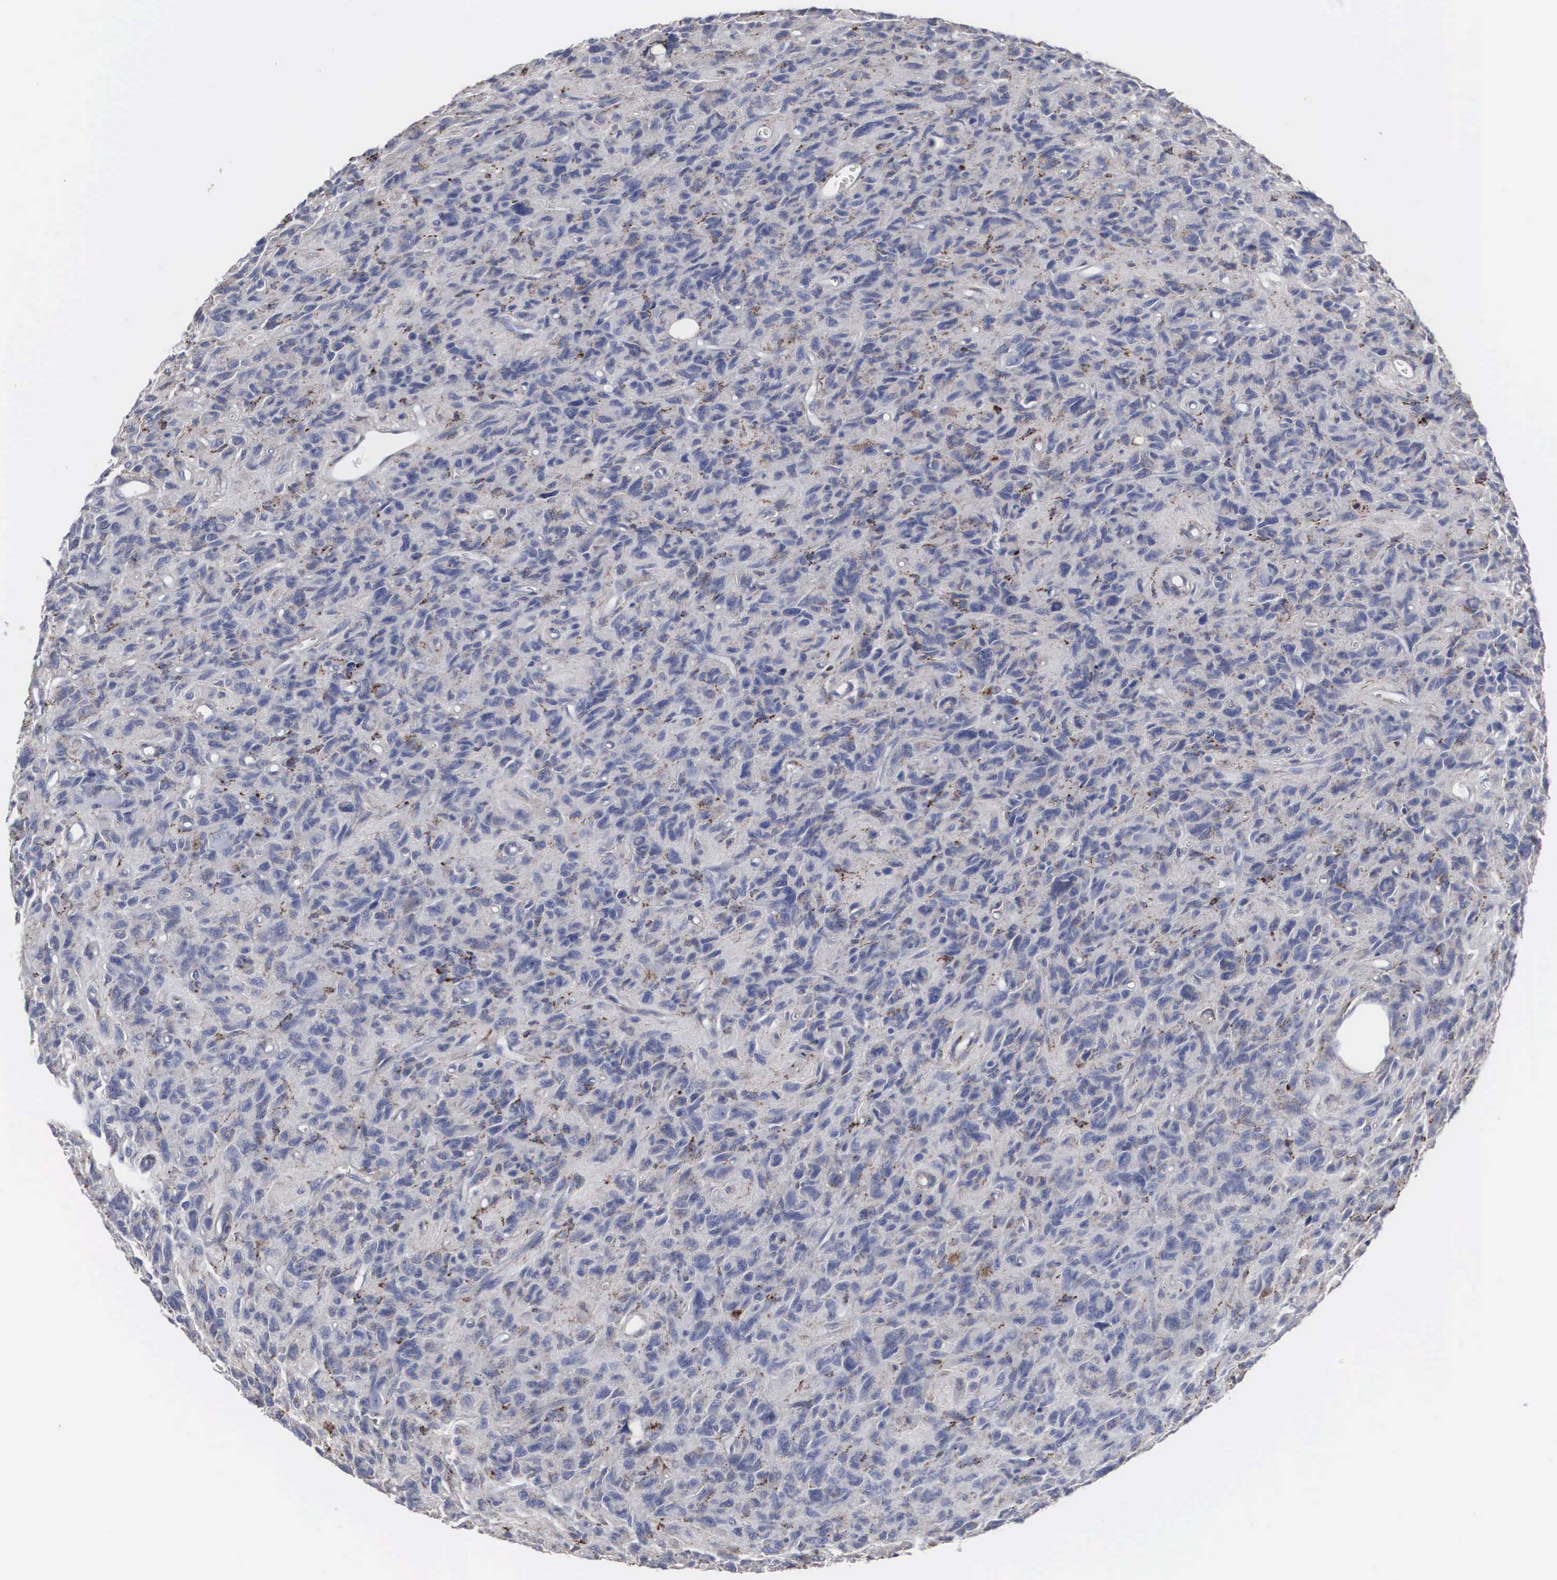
{"staining": {"intensity": "weak", "quantity": "25%-75%", "location": "cytoplasmic/membranous"}, "tissue": "glioma", "cell_type": "Tumor cells", "image_type": "cancer", "snomed": [{"axis": "morphology", "description": "Glioma, malignant, High grade"}, {"axis": "topography", "description": "Brain"}], "caption": "Human glioma stained for a protein (brown) reveals weak cytoplasmic/membranous positive positivity in about 25%-75% of tumor cells.", "gene": "LGALS3BP", "patient": {"sex": "female", "age": 60}}